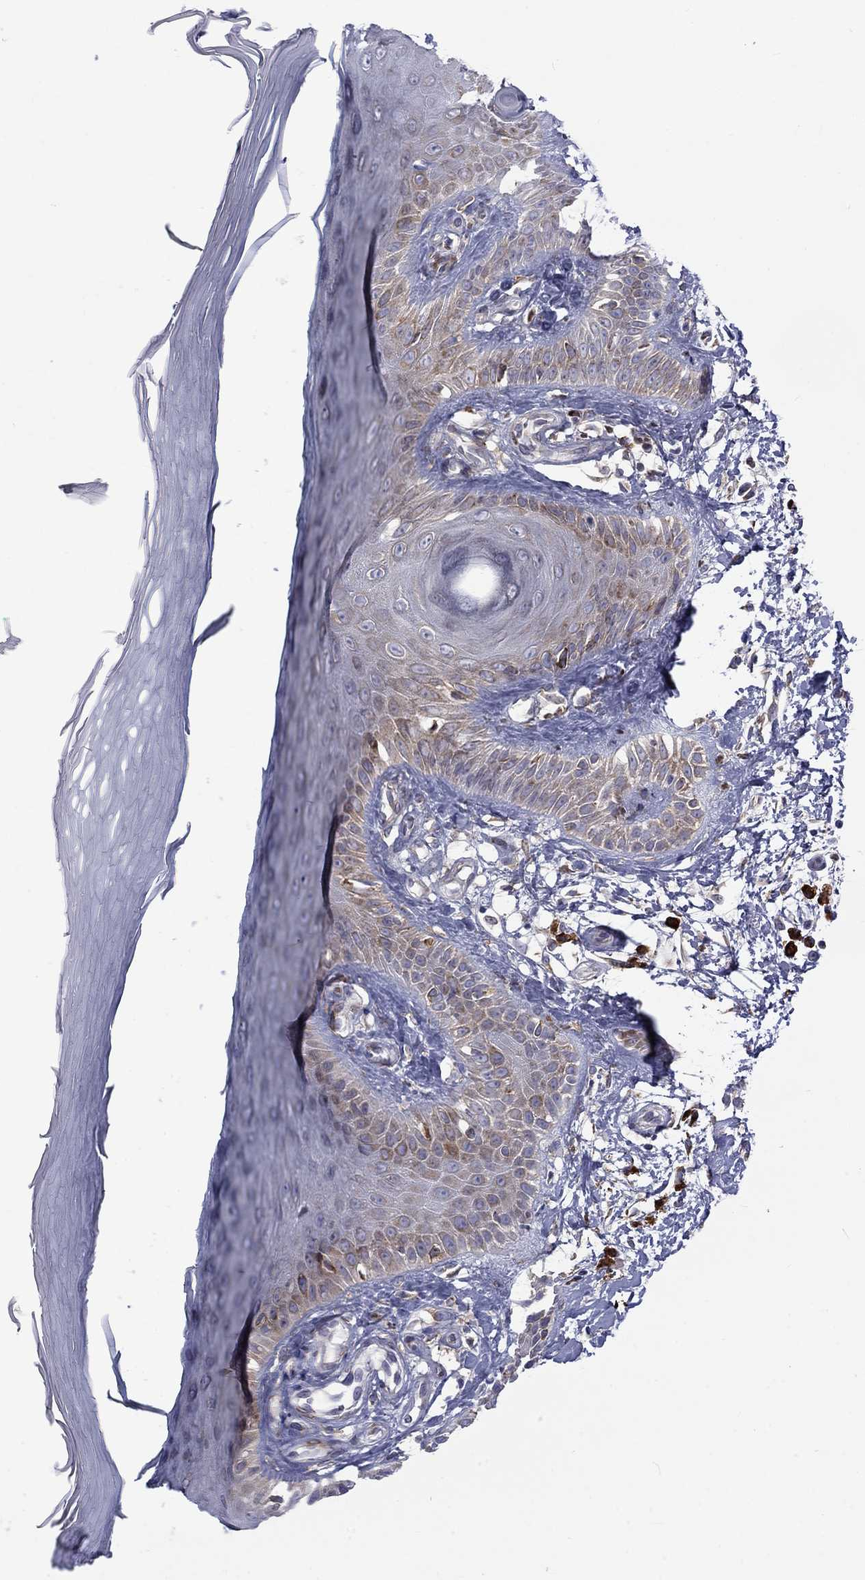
{"staining": {"intensity": "negative", "quantity": "none", "location": "none"}, "tissue": "skin", "cell_type": "Fibroblasts", "image_type": "normal", "snomed": [{"axis": "morphology", "description": "Normal tissue, NOS"}, {"axis": "morphology", "description": "Inflammation, NOS"}, {"axis": "morphology", "description": "Fibrosis, NOS"}, {"axis": "topography", "description": "Skin"}], "caption": "Immunohistochemistry (IHC) of unremarkable skin reveals no expression in fibroblasts.", "gene": "PABPC4", "patient": {"sex": "male", "age": 71}}